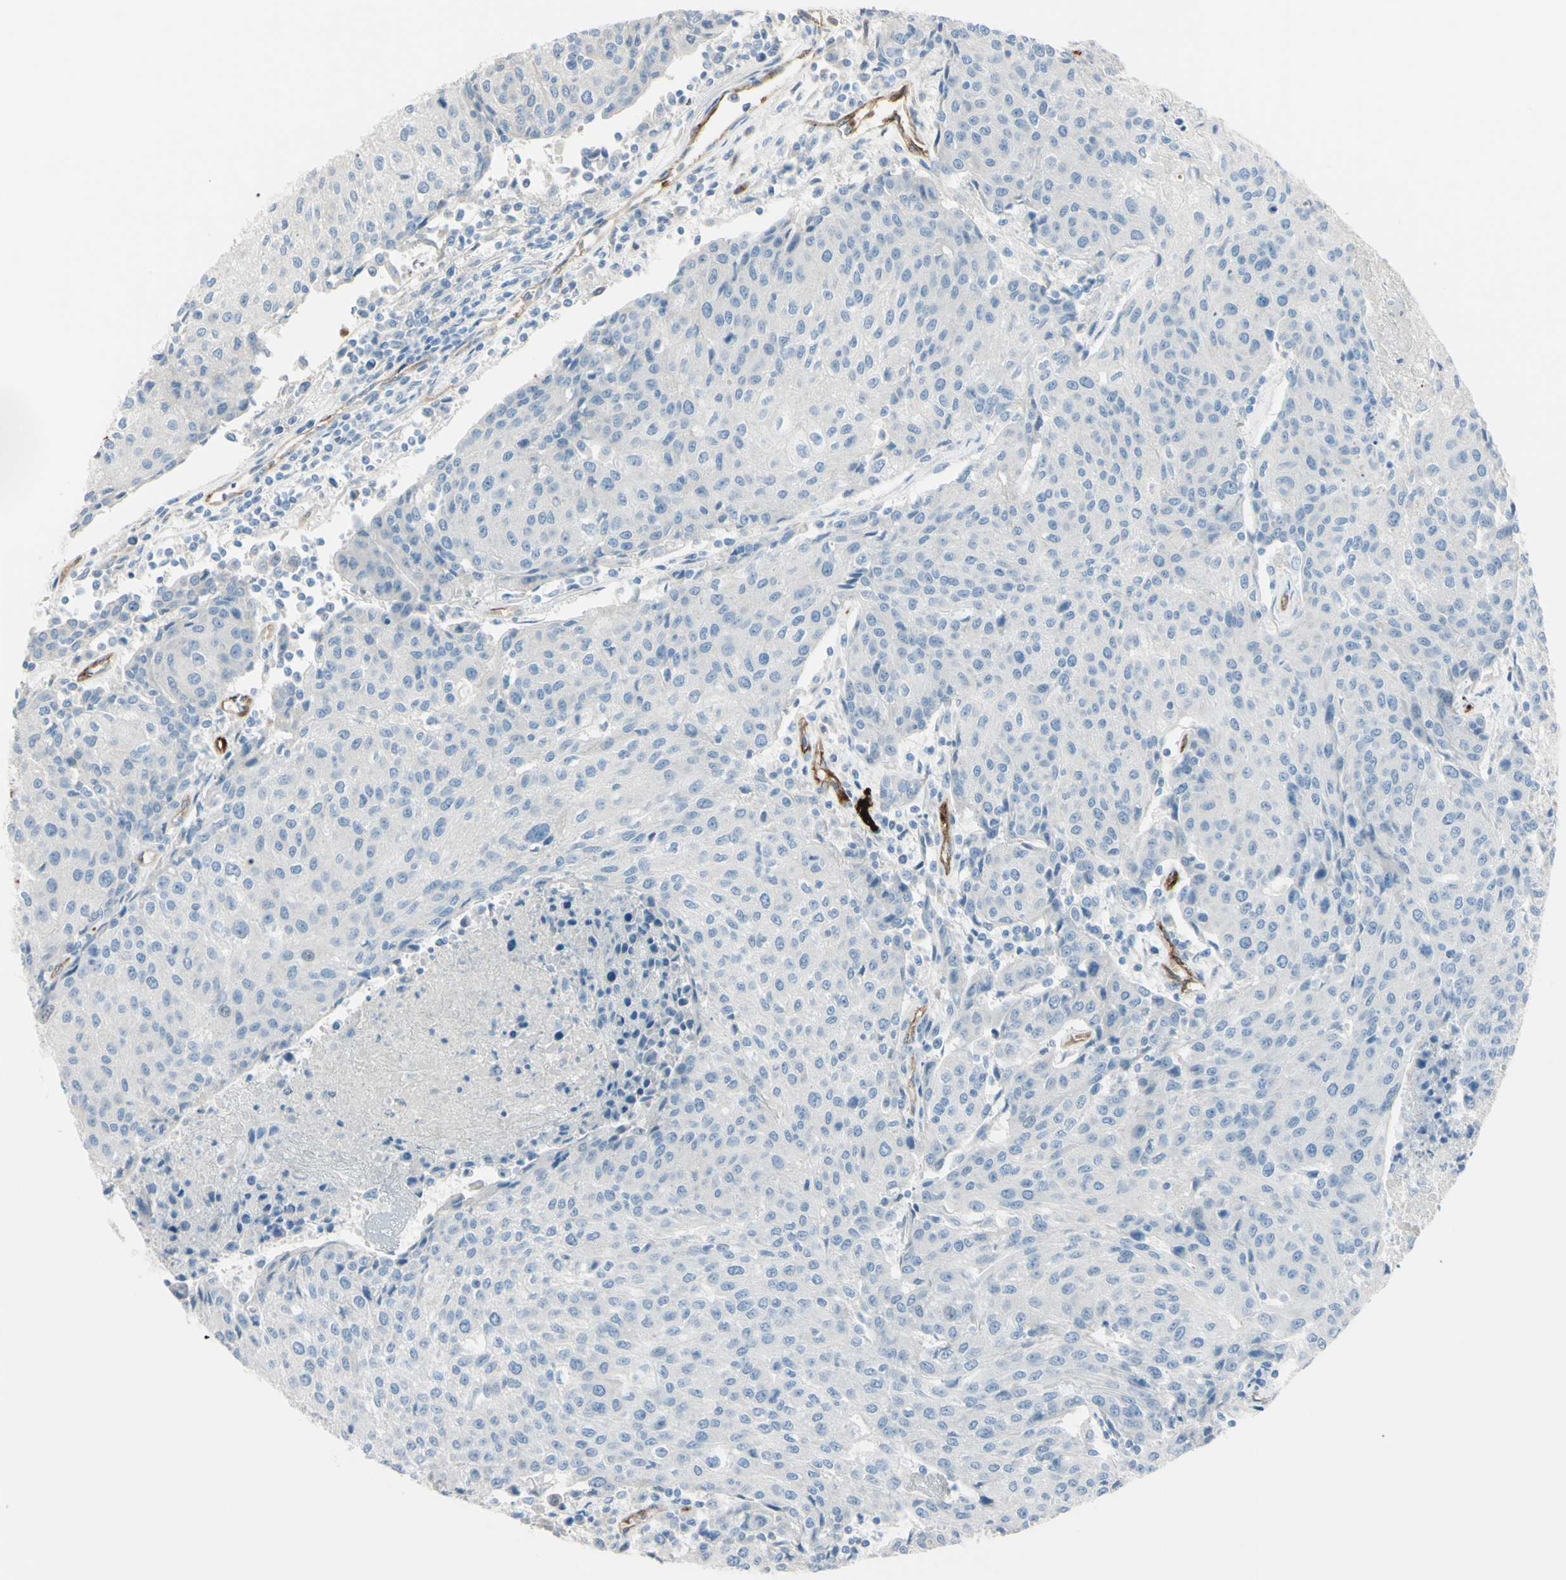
{"staining": {"intensity": "negative", "quantity": "none", "location": "none"}, "tissue": "urothelial cancer", "cell_type": "Tumor cells", "image_type": "cancer", "snomed": [{"axis": "morphology", "description": "Urothelial carcinoma, High grade"}, {"axis": "topography", "description": "Urinary bladder"}], "caption": "Urothelial carcinoma (high-grade) stained for a protein using immunohistochemistry (IHC) shows no positivity tumor cells.", "gene": "FOLH1", "patient": {"sex": "female", "age": 85}}